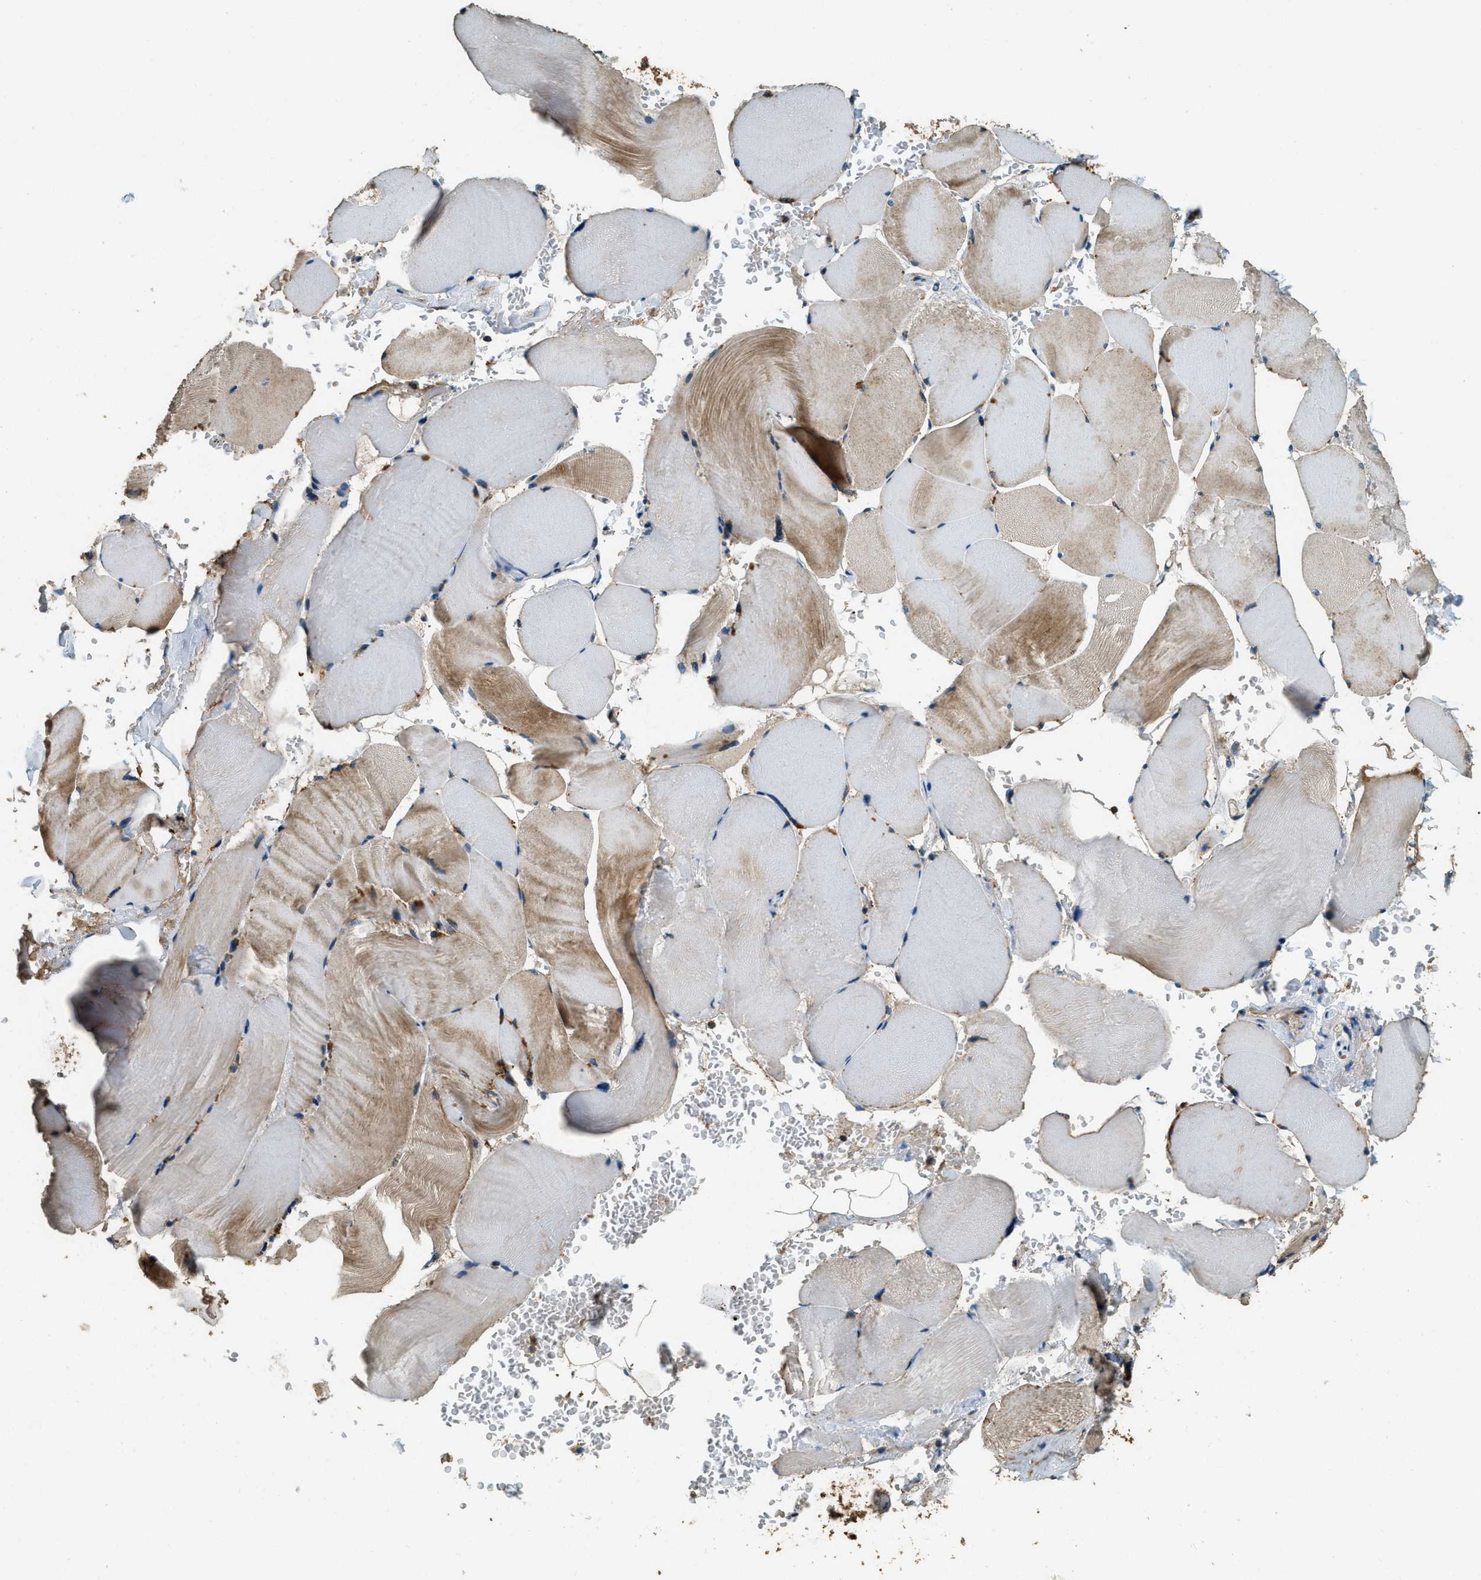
{"staining": {"intensity": "moderate", "quantity": "25%-75%", "location": "cytoplasmic/membranous"}, "tissue": "skeletal muscle", "cell_type": "Myocytes", "image_type": "normal", "snomed": [{"axis": "morphology", "description": "Normal tissue, NOS"}, {"axis": "topography", "description": "Skin"}, {"axis": "topography", "description": "Skeletal muscle"}], "caption": "Brown immunohistochemical staining in unremarkable human skeletal muscle reveals moderate cytoplasmic/membranous expression in approximately 25%-75% of myocytes. (DAB (3,3'-diaminobenzidine) = brown stain, brightfield microscopy at high magnification).", "gene": "ERGIC1", "patient": {"sex": "male", "age": 83}}